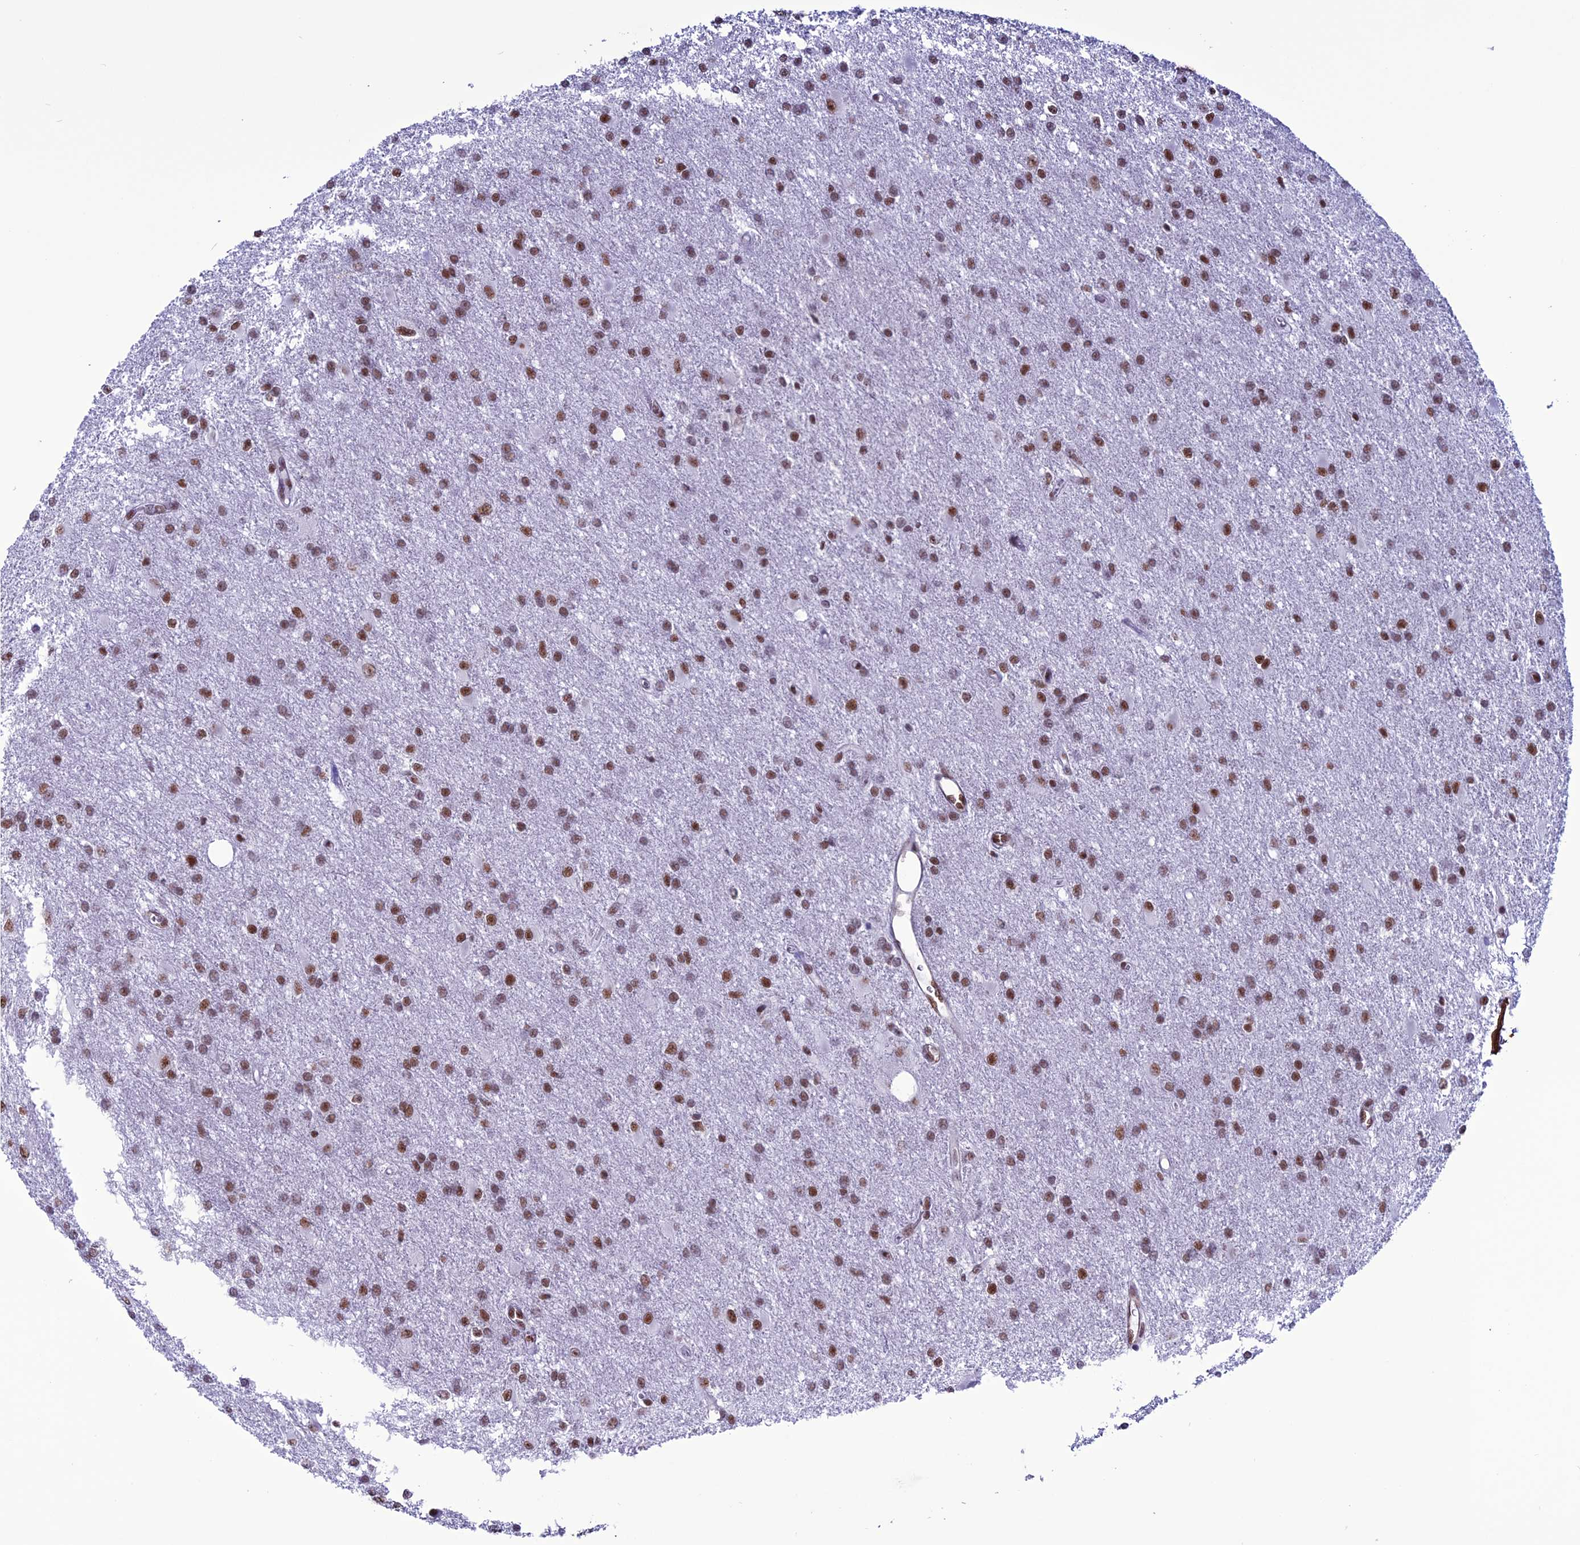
{"staining": {"intensity": "moderate", "quantity": ">75%", "location": "nuclear"}, "tissue": "glioma", "cell_type": "Tumor cells", "image_type": "cancer", "snomed": [{"axis": "morphology", "description": "Glioma, malignant, High grade"}, {"axis": "topography", "description": "Brain"}], "caption": "Immunohistochemical staining of human glioma demonstrates medium levels of moderate nuclear staining in about >75% of tumor cells.", "gene": "U2AF1", "patient": {"sex": "female", "age": 50}}